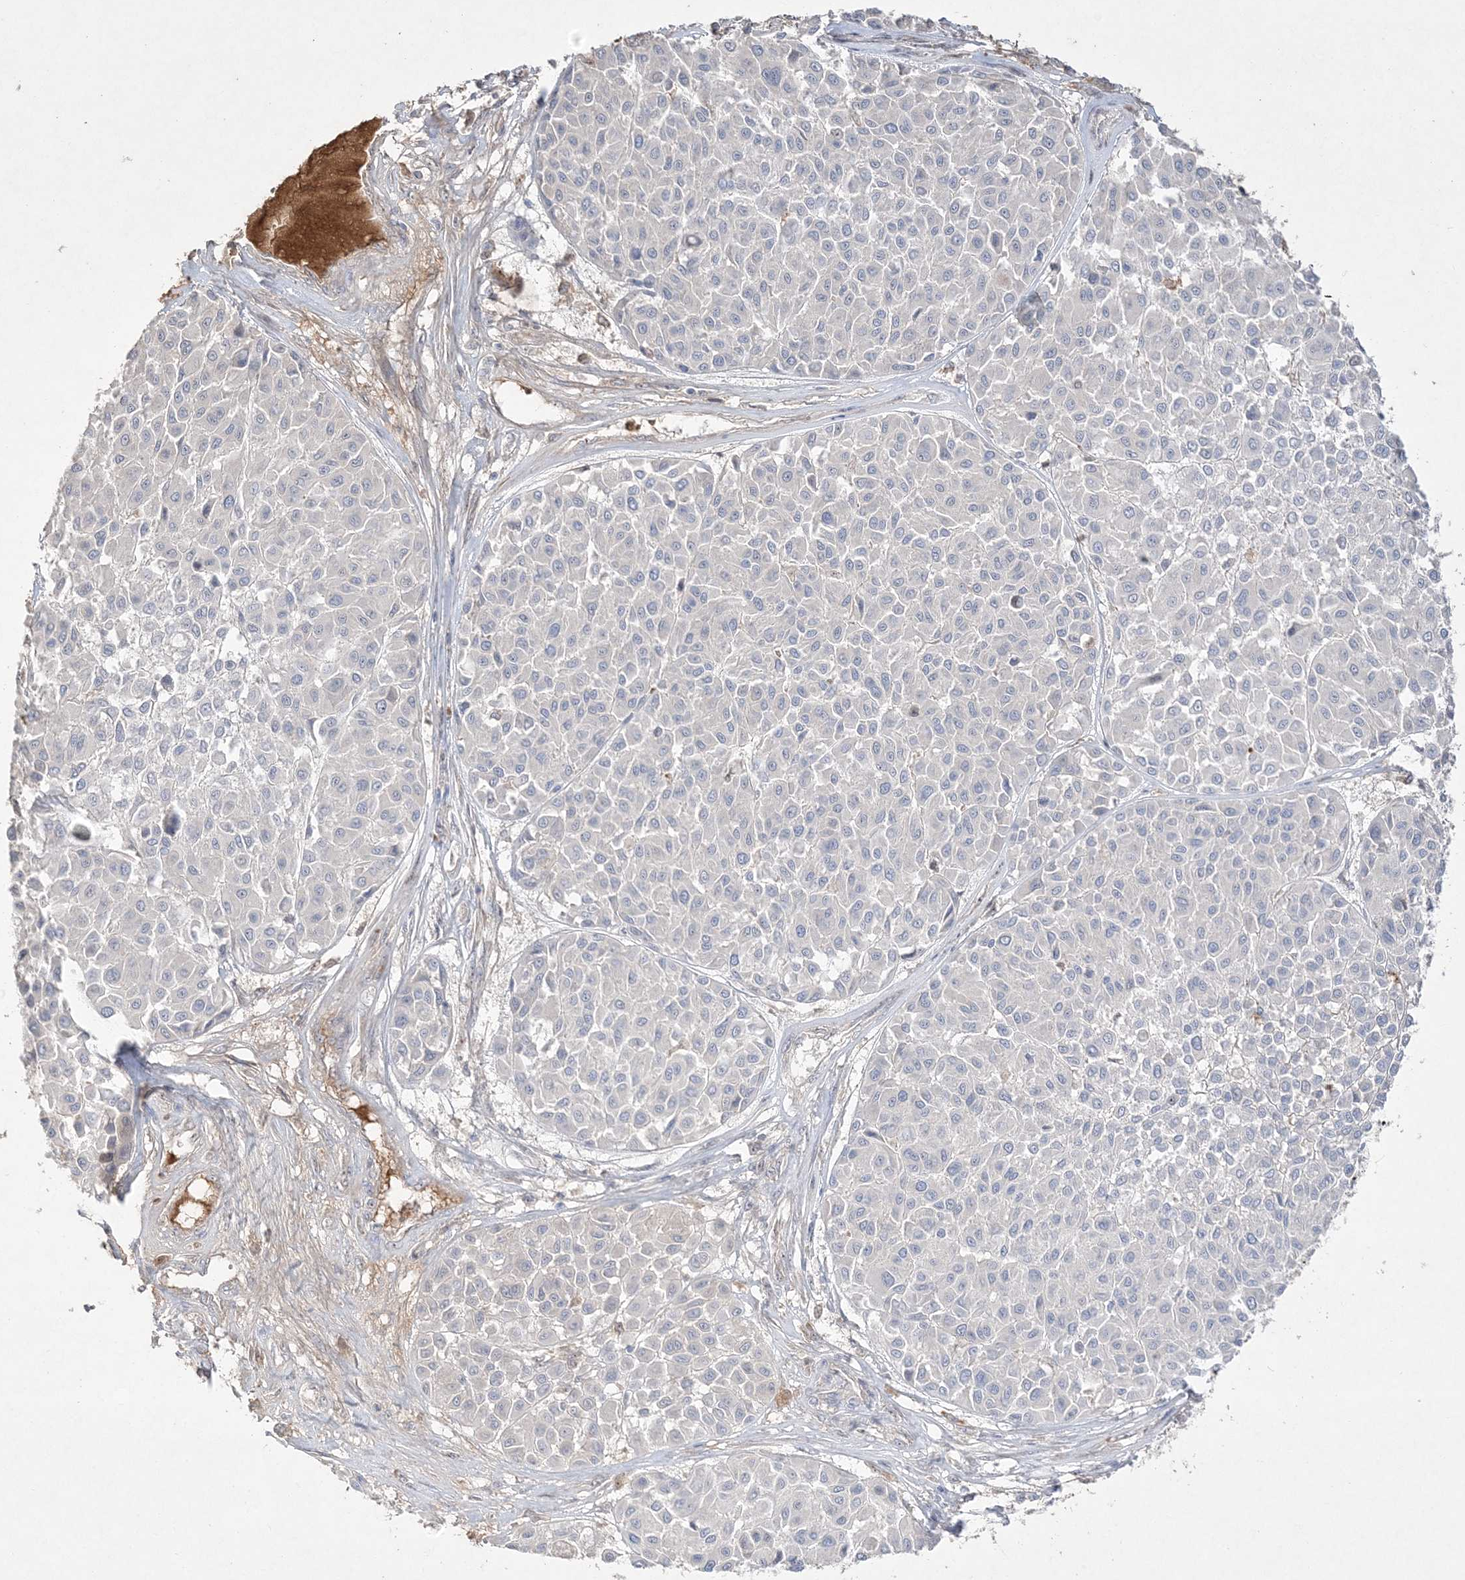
{"staining": {"intensity": "negative", "quantity": "none", "location": "none"}, "tissue": "melanoma", "cell_type": "Tumor cells", "image_type": "cancer", "snomed": [{"axis": "morphology", "description": "Malignant melanoma, Metastatic site"}, {"axis": "topography", "description": "Soft tissue"}], "caption": "DAB immunohistochemical staining of human malignant melanoma (metastatic site) reveals no significant positivity in tumor cells. The staining is performed using DAB brown chromogen with nuclei counter-stained in using hematoxylin.", "gene": "NOP16", "patient": {"sex": "male", "age": 41}}